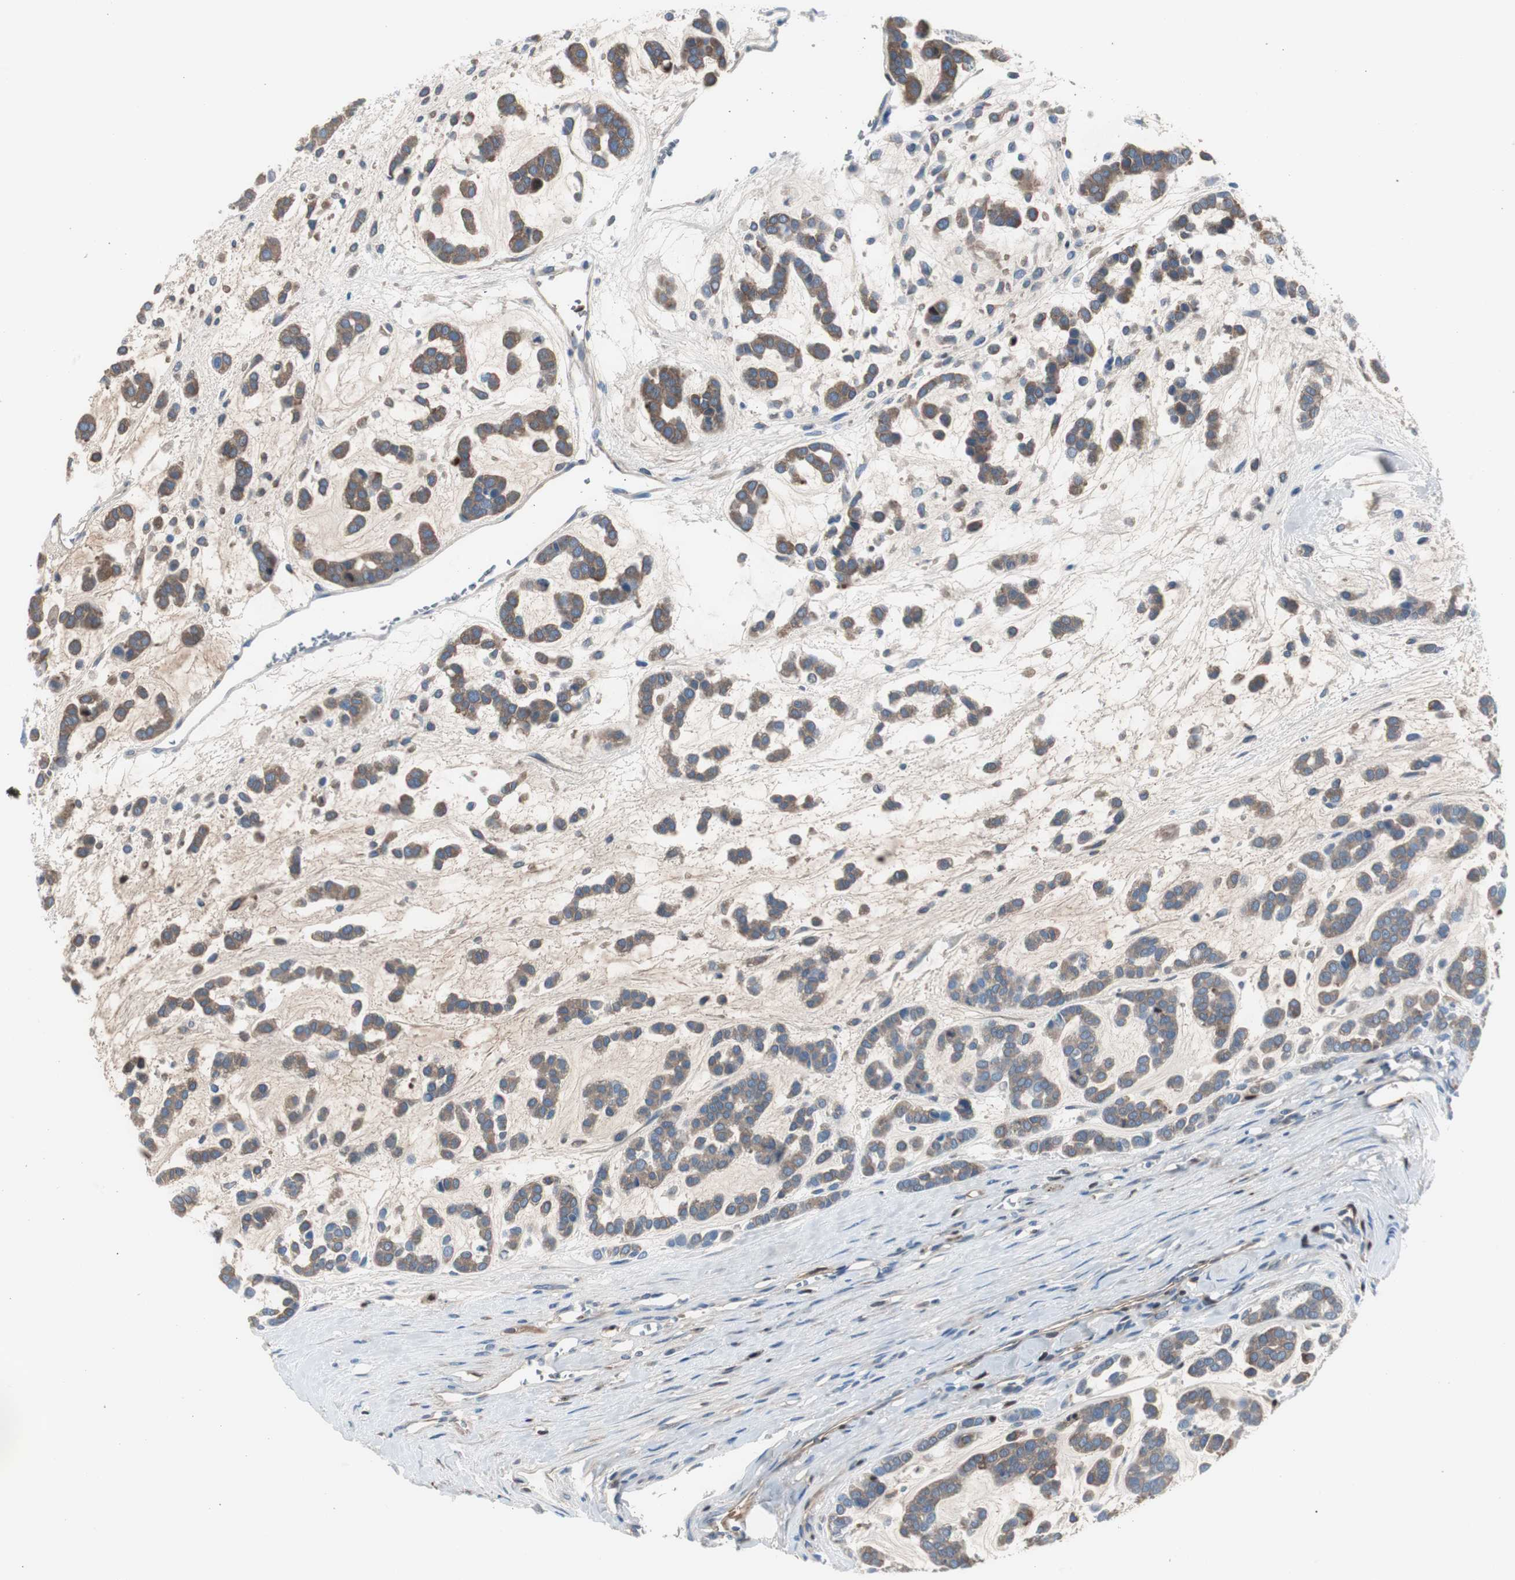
{"staining": {"intensity": "moderate", "quantity": ">75%", "location": "cytoplasmic/membranous"}, "tissue": "head and neck cancer", "cell_type": "Tumor cells", "image_type": "cancer", "snomed": [{"axis": "morphology", "description": "Adenocarcinoma, NOS"}, {"axis": "morphology", "description": "Adenoma, NOS"}, {"axis": "topography", "description": "Head-Neck"}], "caption": "The immunohistochemical stain highlights moderate cytoplasmic/membranous staining in tumor cells of head and neck adenoma tissue.", "gene": "SERPINF1", "patient": {"sex": "female", "age": 55}}